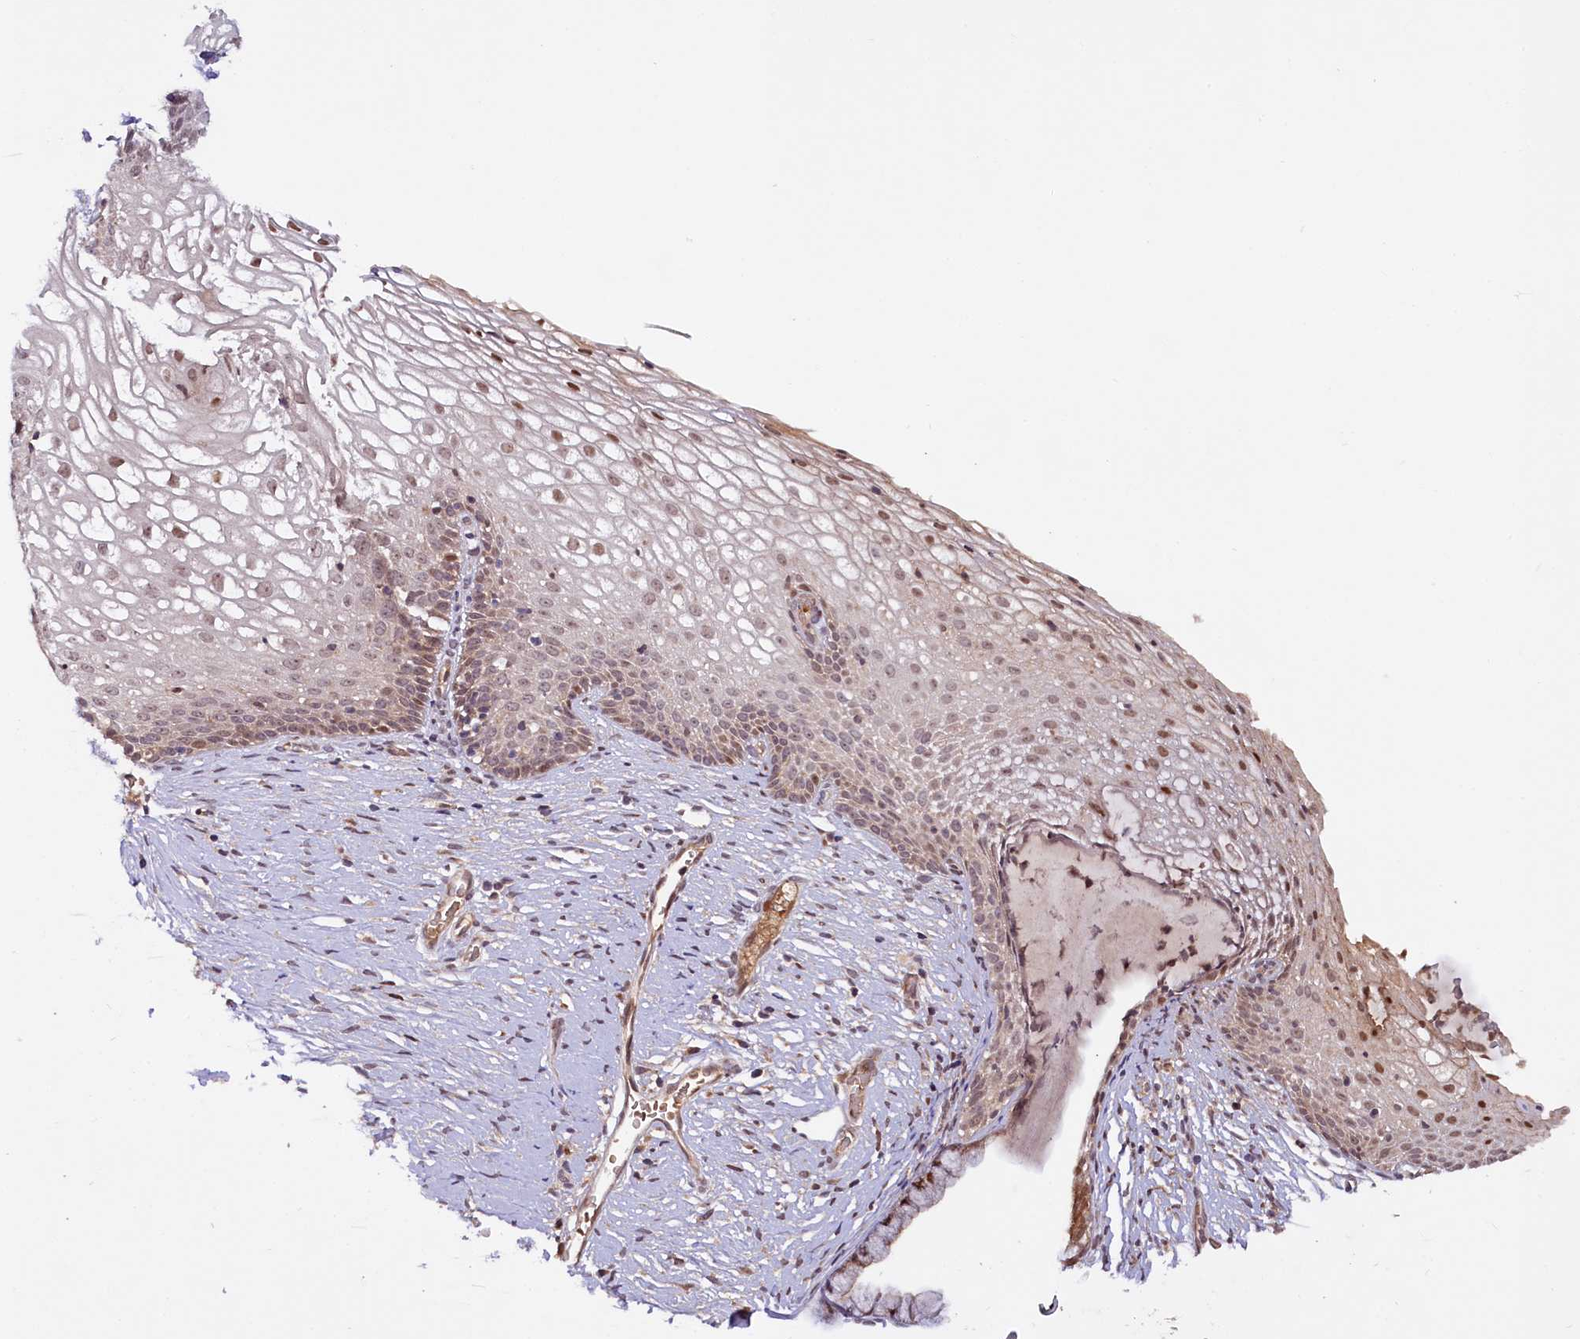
{"staining": {"intensity": "moderate", "quantity": ">75%", "location": "nuclear"}, "tissue": "cervix", "cell_type": "Glandular cells", "image_type": "normal", "snomed": [{"axis": "morphology", "description": "Normal tissue, NOS"}, {"axis": "topography", "description": "Cervix"}], "caption": "Unremarkable cervix was stained to show a protein in brown. There is medium levels of moderate nuclear positivity in about >75% of glandular cells. Using DAB (brown) and hematoxylin (blue) stains, captured at high magnification using brightfield microscopy.", "gene": "N4BP2L1", "patient": {"sex": "female", "age": 33}}